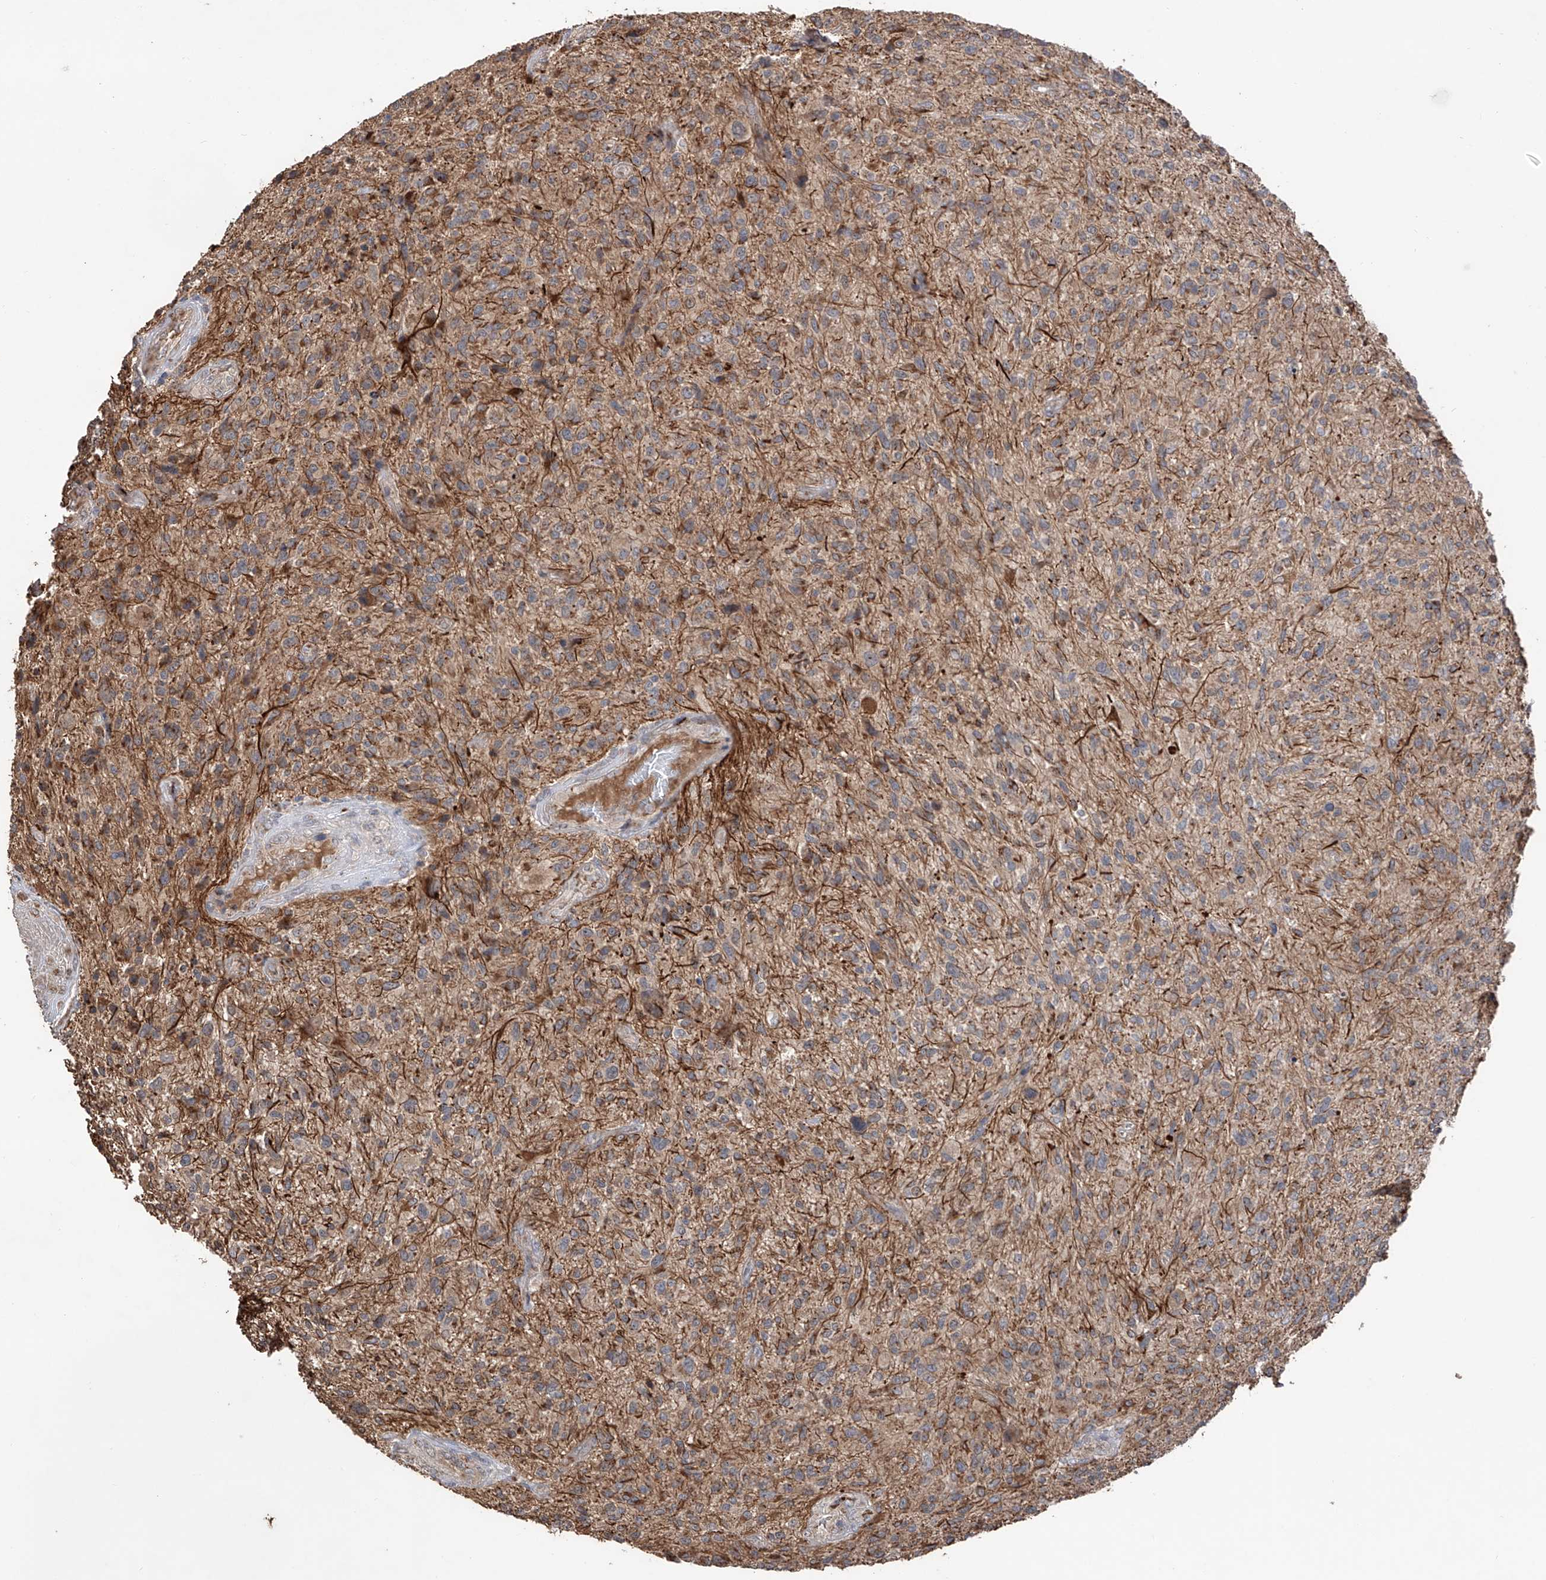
{"staining": {"intensity": "negative", "quantity": "none", "location": "none"}, "tissue": "glioma", "cell_type": "Tumor cells", "image_type": "cancer", "snomed": [{"axis": "morphology", "description": "Glioma, malignant, High grade"}, {"axis": "topography", "description": "Brain"}], "caption": "Glioma was stained to show a protein in brown. There is no significant positivity in tumor cells.", "gene": "EDN1", "patient": {"sex": "male", "age": 47}}